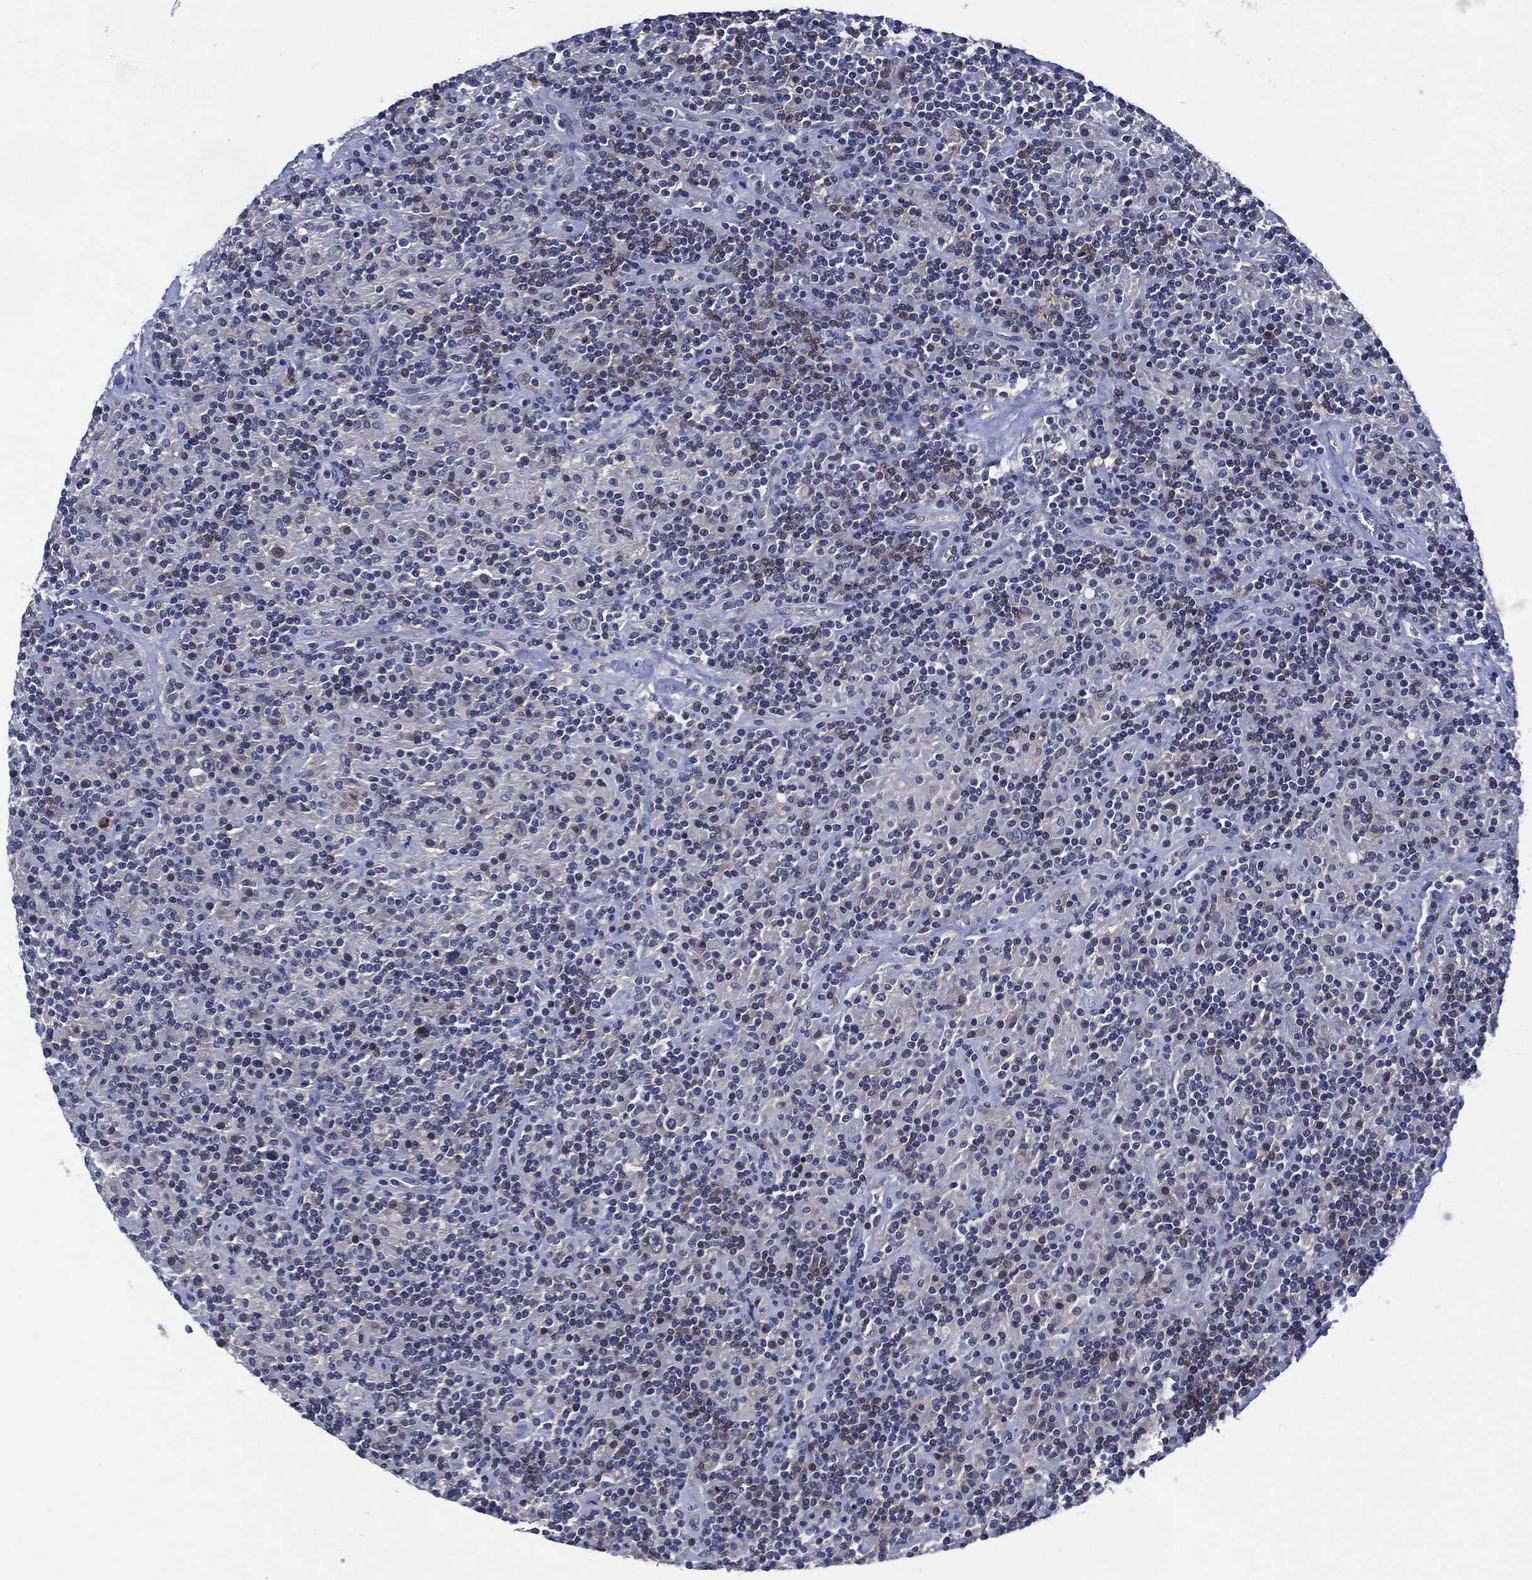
{"staining": {"intensity": "negative", "quantity": "none", "location": "none"}, "tissue": "lymphoma", "cell_type": "Tumor cells", "image_type": "cancer", "snomed": [{"axis": "morphology", "description": "Hodgkin's disease, NOS"}, {"axis": "topography", "description": "Lymph node"}], "caption": "This is an immunohistochemistry (IHC) histopathology image of Hodgkin's disease. There is no positivity in tumor cells.", "gene": "USP26", "patient": {"sex": "male", "age": 70}}